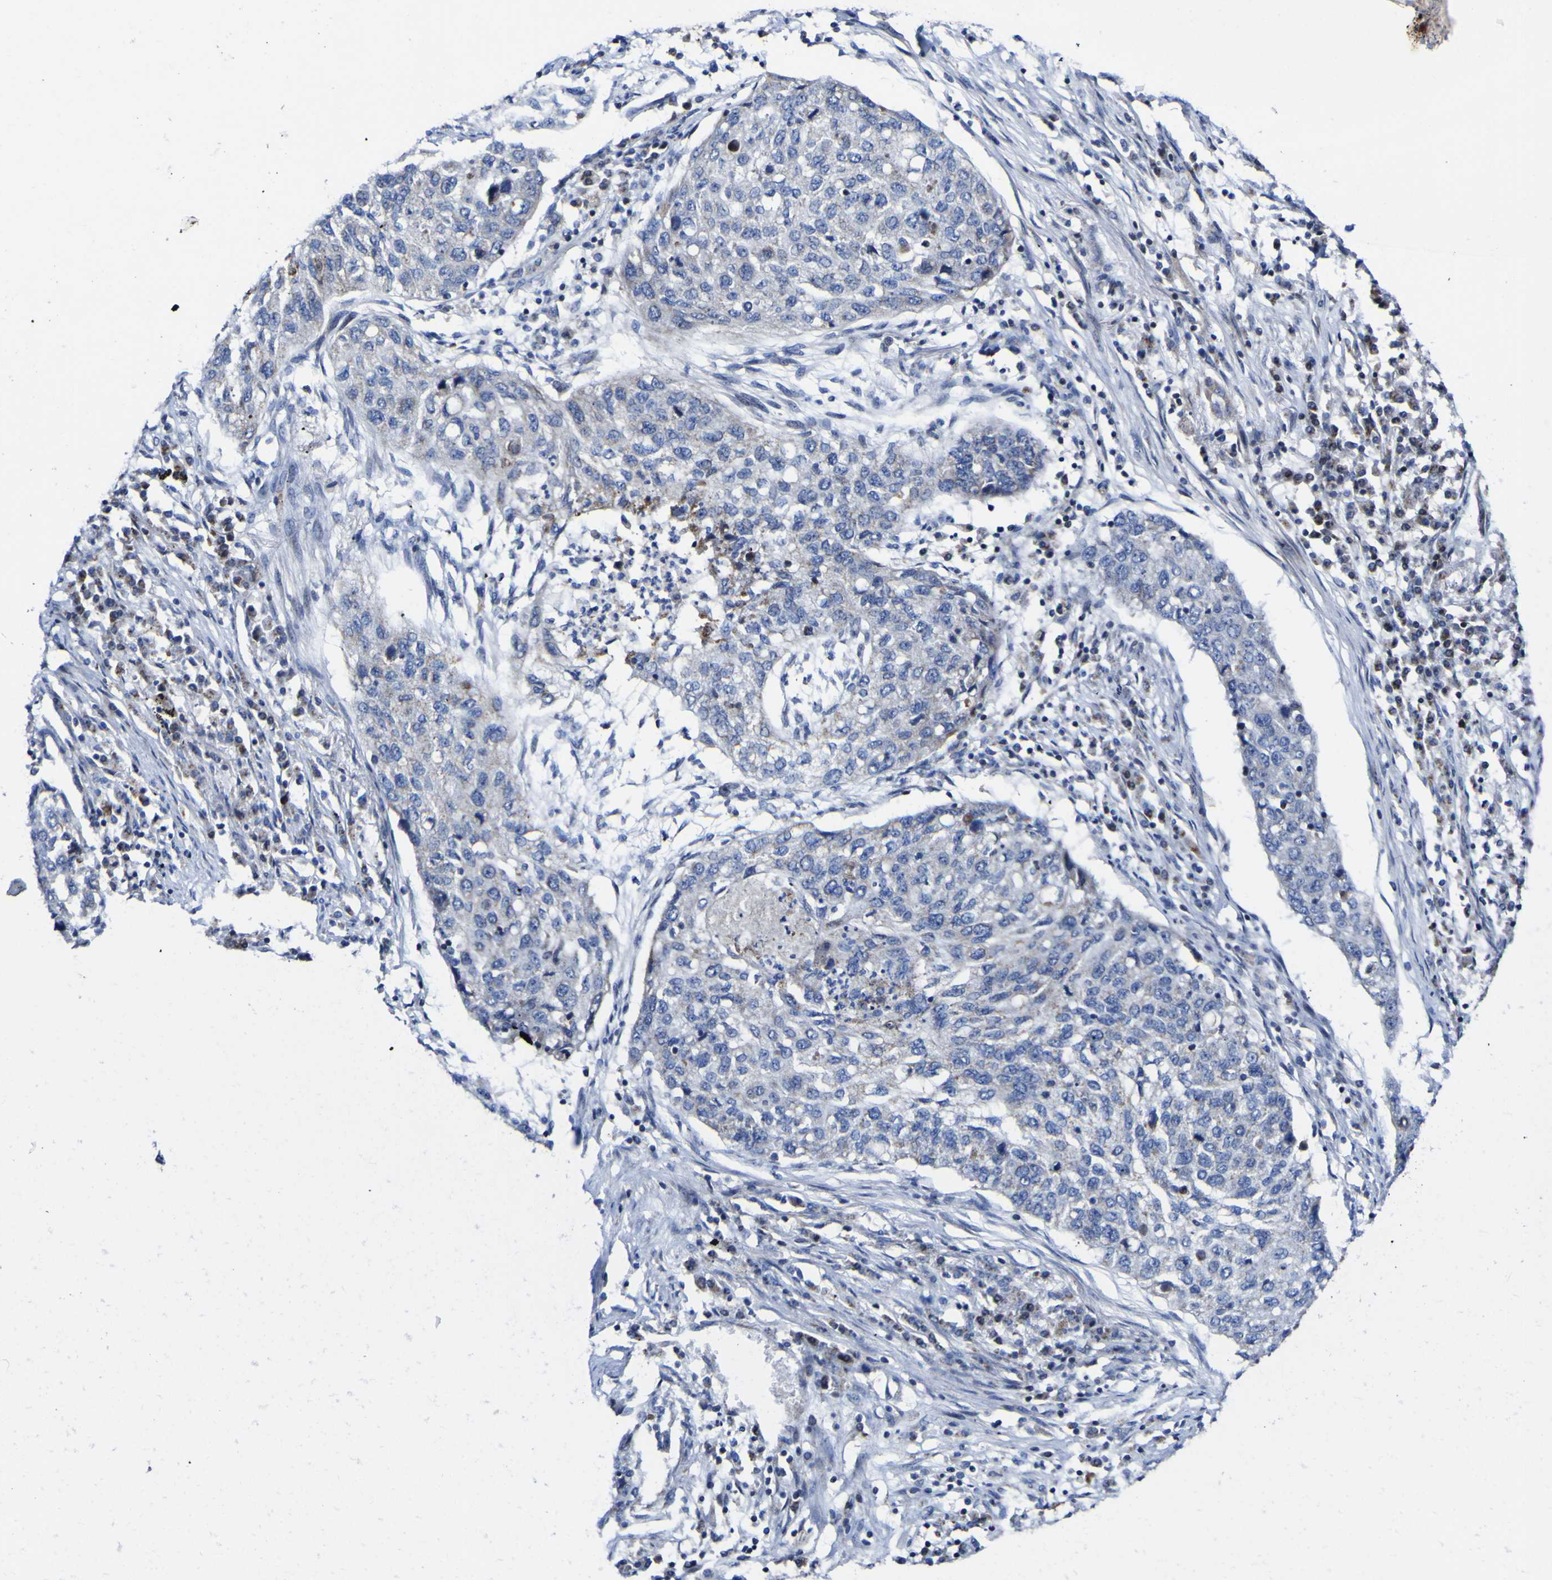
{"staining": {"intensity": "negative", "quantity": "none", "location": "none"}, "tissue": "lung cancer", "cell_type": "Tumor cells", "image_type": "cancer", "snomed": [{"axis": "morphology", "description": "Squamous cell carcinoma, NOS"}, {"axis": "topography", "description": "Lung"}], "caption": "Tumor cells are negative for brown protein staining in lung cancer (squamous cell carcinoma).", "gene": "CCDC90B", "patient": {"sex": "female", "age": 63}}